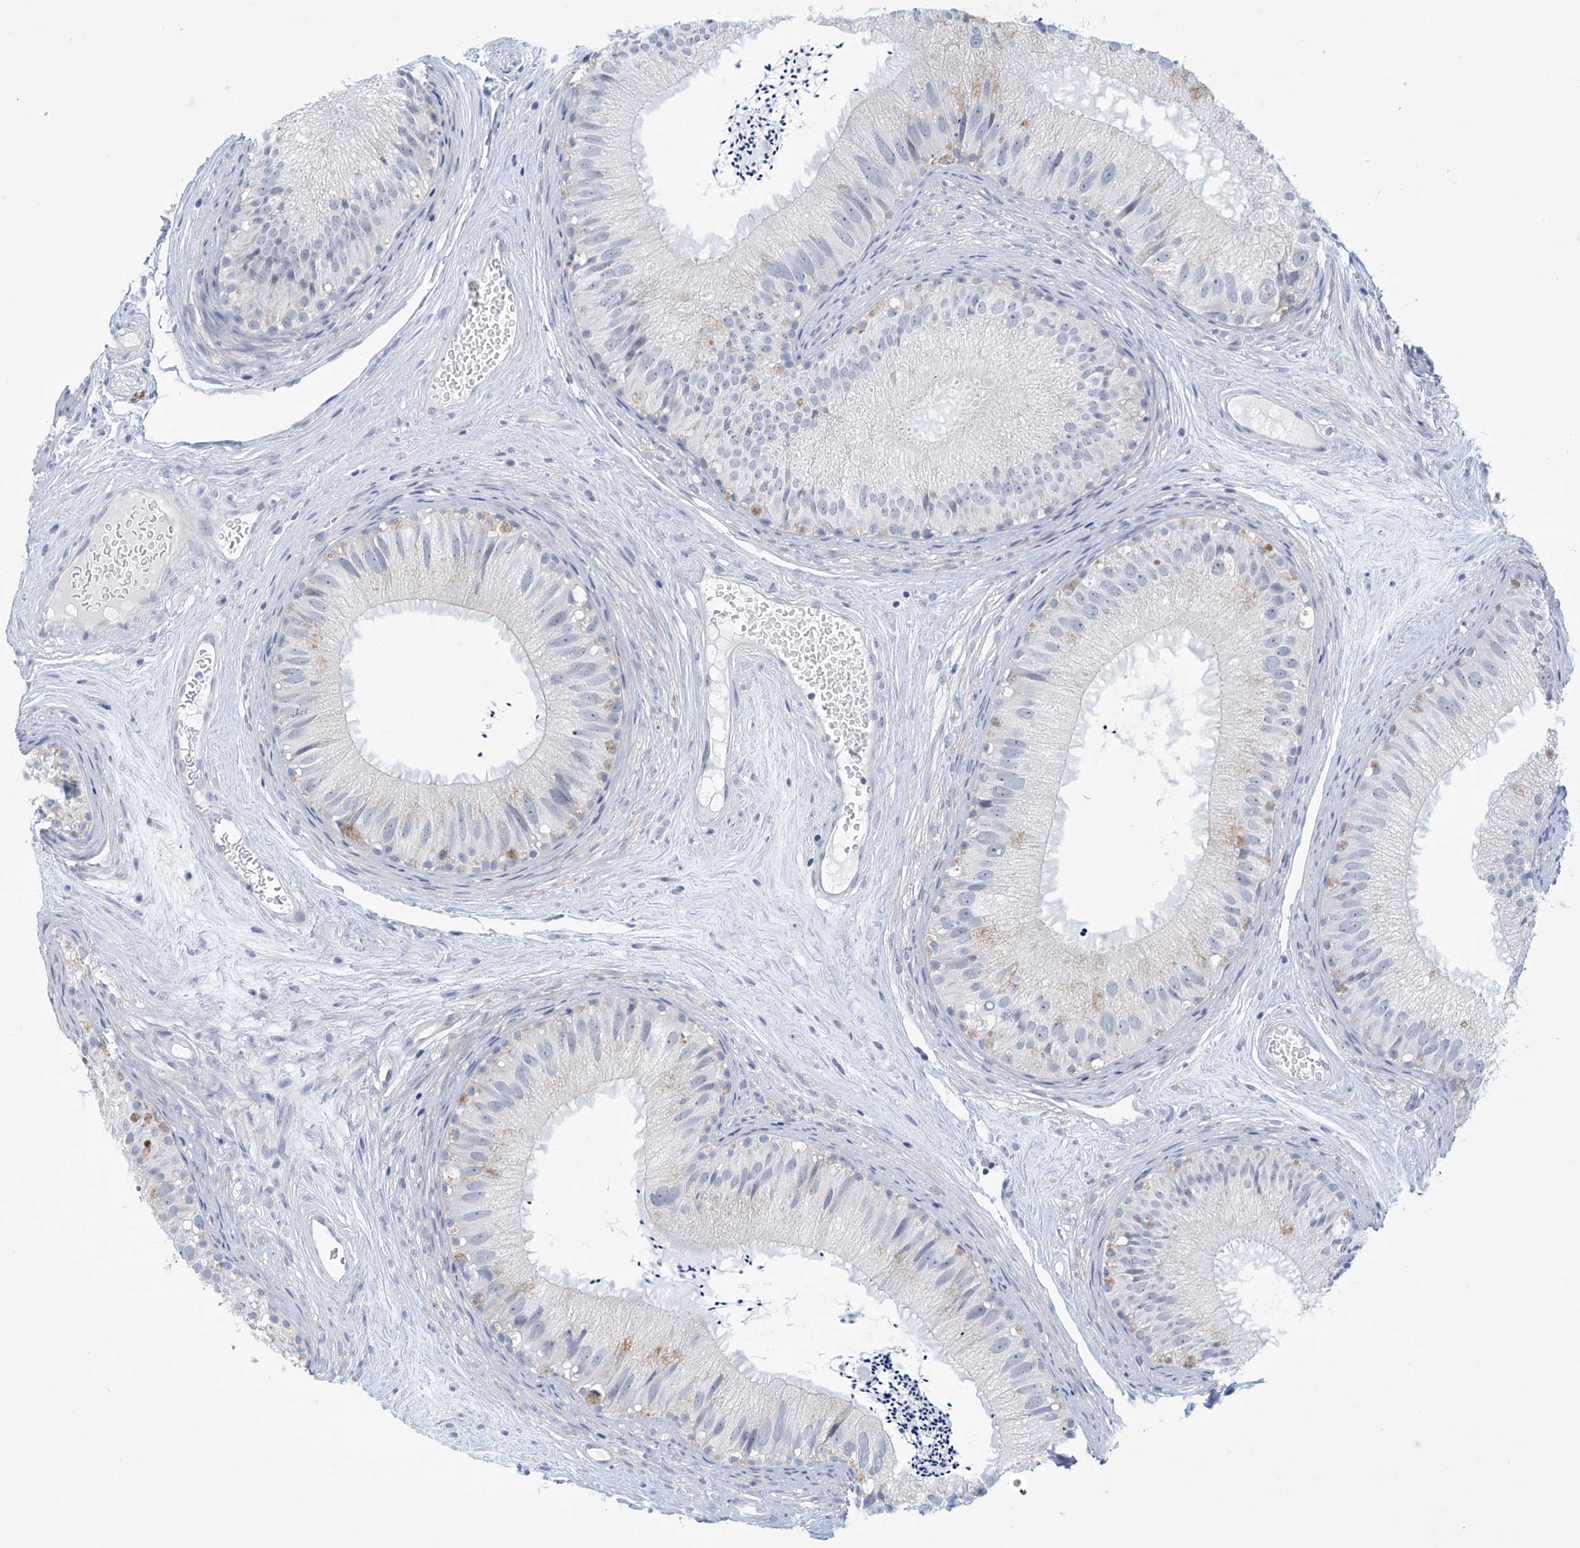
{"staining": {"intensity": "negative", "quantity": "none", "location": "none"}, "tissue": "epididymis", "cell_type": "Glandular cells", "image_type": "normal", "snomed": [{"axis": "morphology", "description": "Normal tissue, NOS"}, {"axis": "topography", "description": "Epididymis"}], "caption": "Photomicrograph shows no protein positivity in glandular cells of unremarkable epididymis.", "gene": "SLC35A5", "patient": {"sex": "male", "age": 77}}